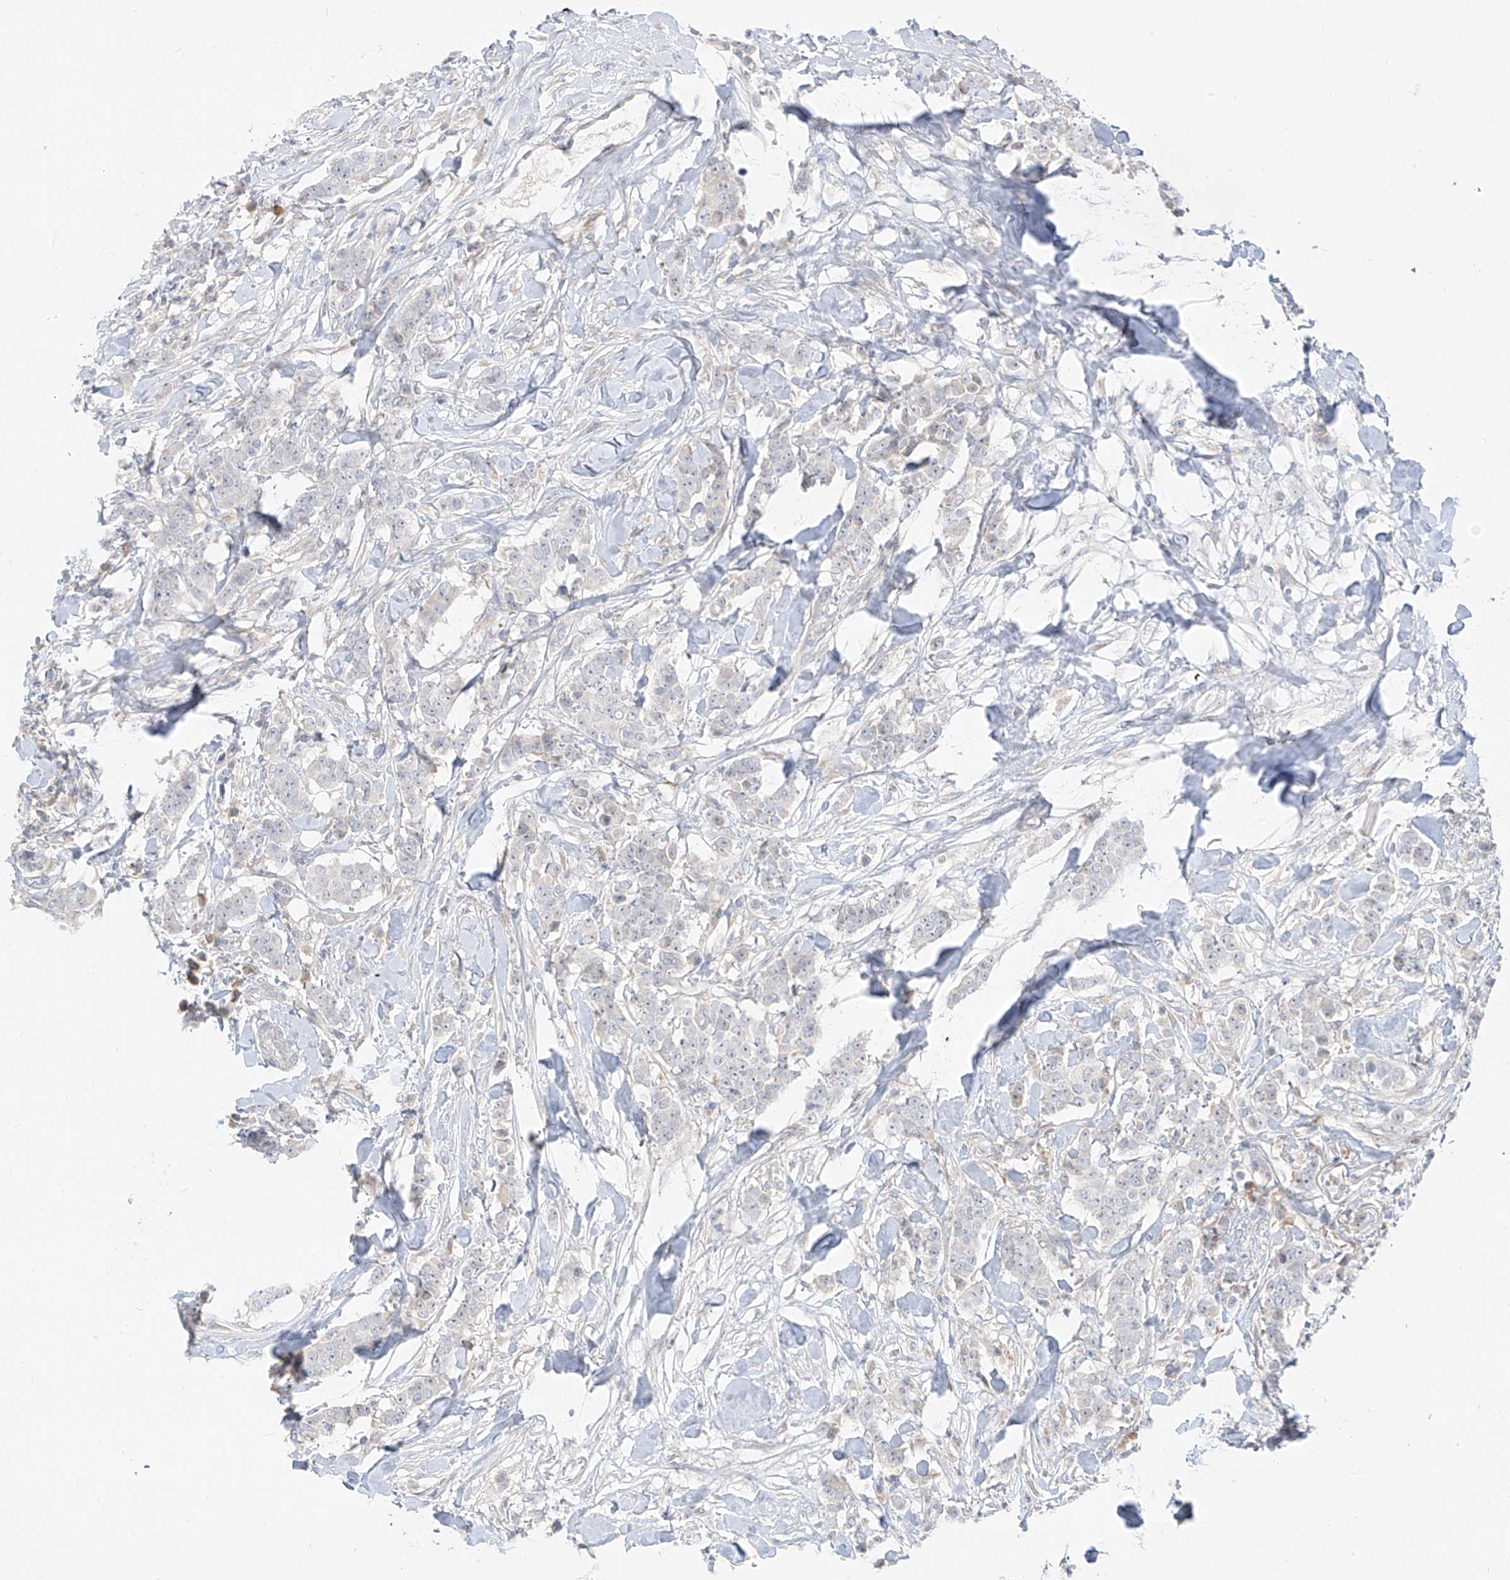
{"staining": {"intensity": "negative", "quantity": "none", "location": "none"}, "tissue": "breast cancer", "cell_type": "Tumor cells", "image_type": "cancer", "snomed": [{"axis": "morphology", "description": "Duct carcinoma"}, {"axis": "topography", "description": "Breast"}], "caption": "Tumor cells are negative for protein expression in human breast cancer (invasive ductal carcinoma).", "gene": "C2orf42", "patient": {"sex": "female", "age": 40}}